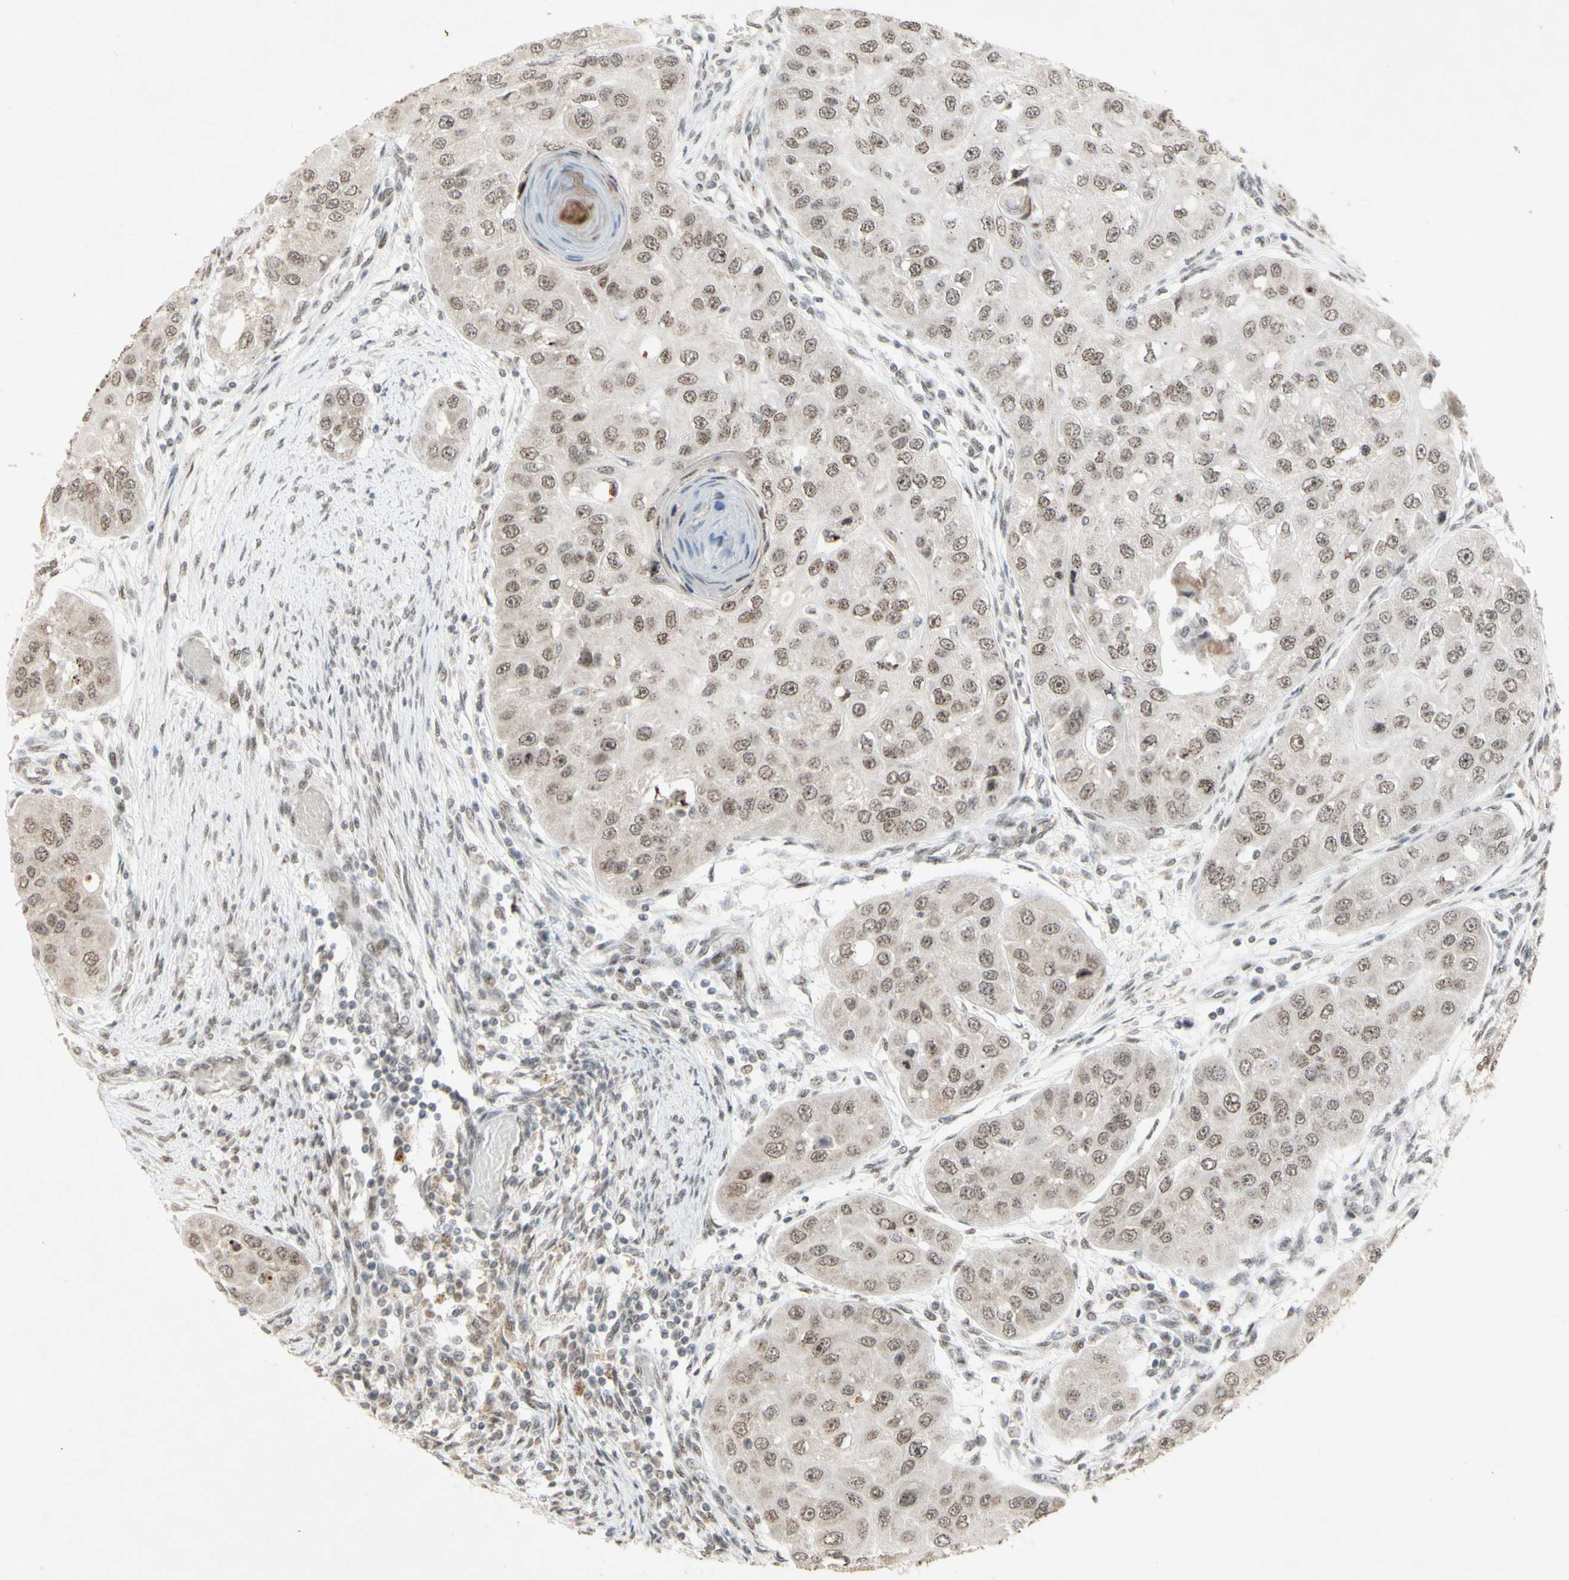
{"staining": {"intensity": "moderate", "quantity": ">75%", "location": "nuclear"}, "tissue": "head and neck cancer", "cell_type": "Tumor cells", "image_type": "cancer", "snomed": [{"axis": "morphology", "description": "Normal tissue, NOS"}, {"axis": "morphology", "description": "Squamous cell carcinoma, NOS"}, {"axis": "topography", "description": "Skeletal muscle"}, {"axis": "topography", "description": "Head-Neck"}], "caption": "The immunohistochemical stain labels moderate nuclear positivity in tumor cells of head and neck cancer tissue.", "gene": "CENPB", "patient": {"sex": "male", "age": 51}}